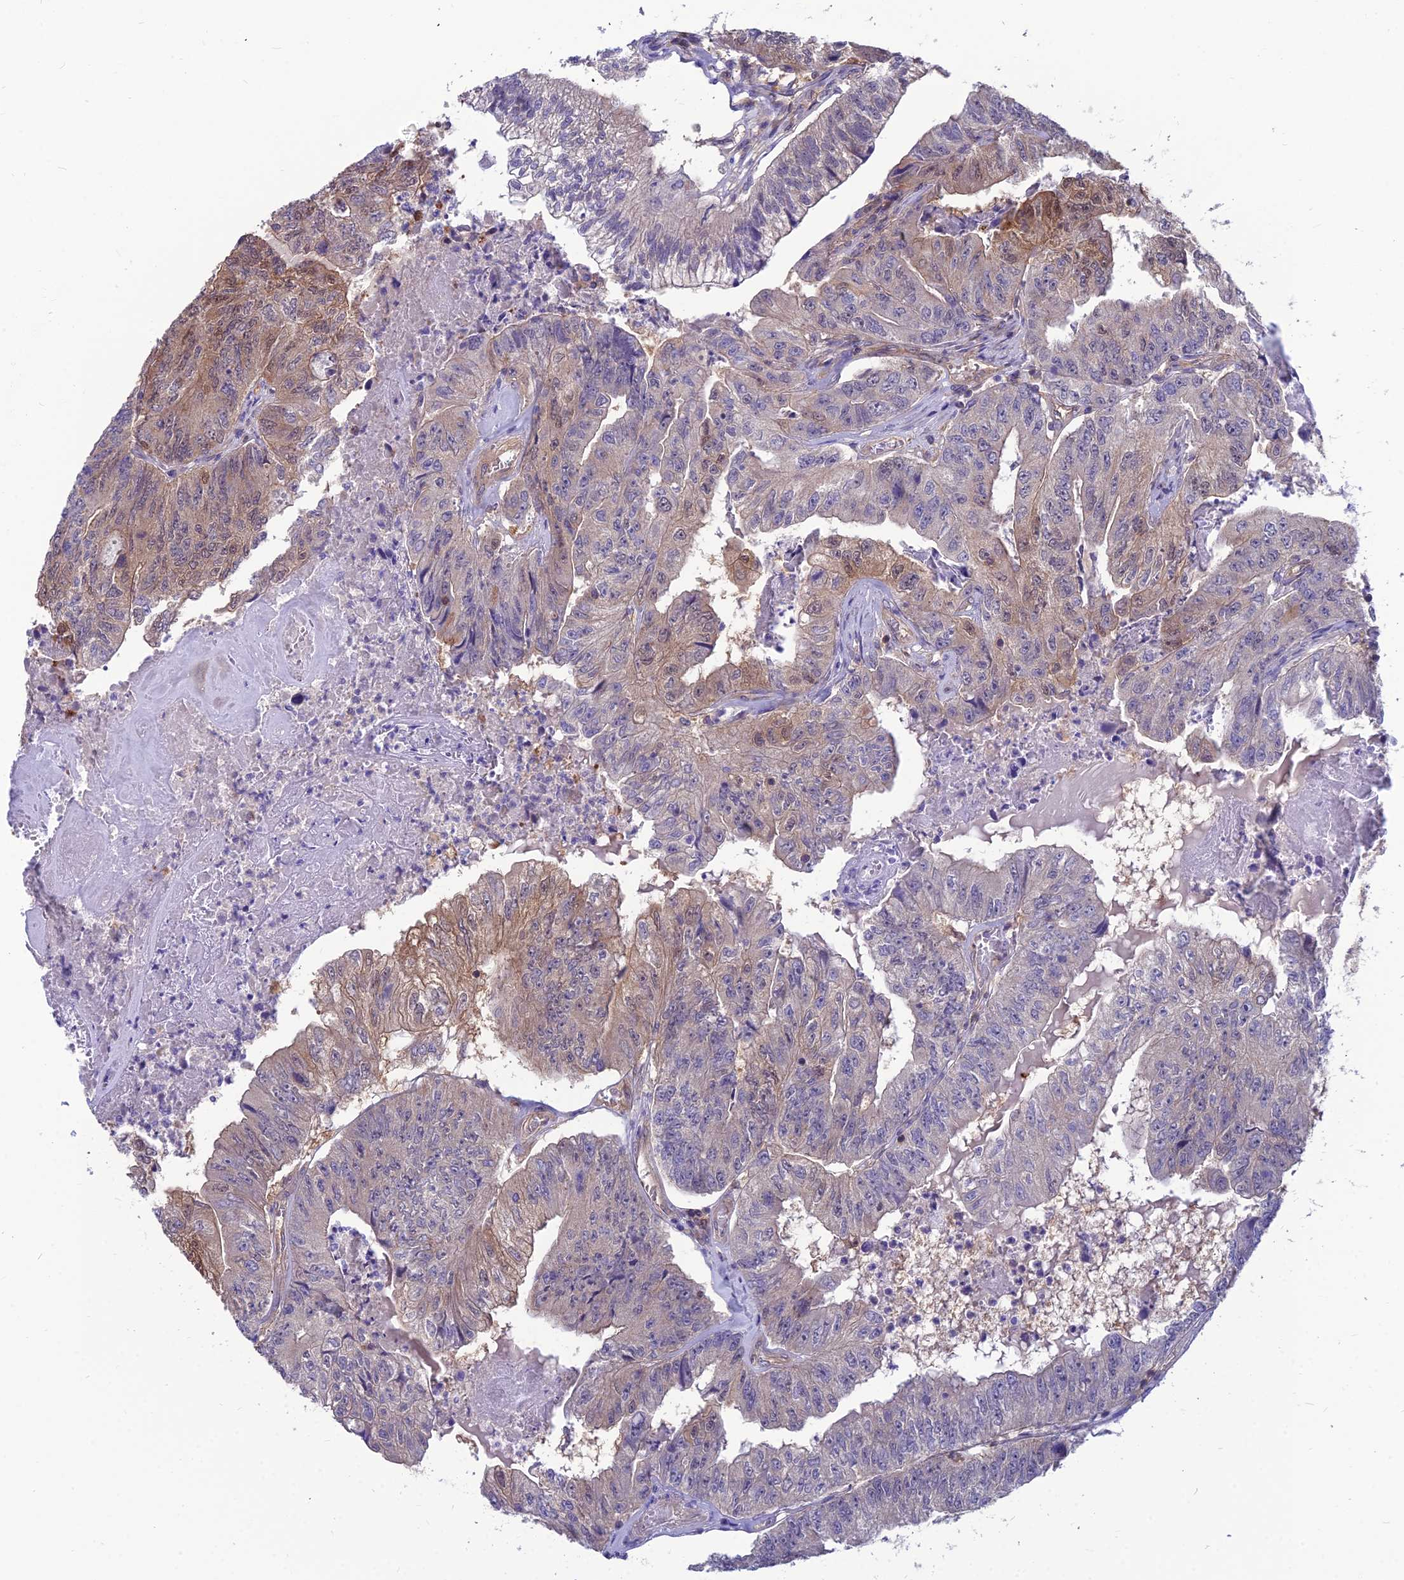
{"staining": {"intensity": "moderate", "quantity": "<25%", "location": "cytoplasmic/membranous"}, "tissue": "colorectal cancer", "cell_type": "Tumor cells", "image_type": "cancer", "snomed": [{"axis": "morphology", "description": "Adenocarcinoma, NOS"}, {"axis": "topography", "description": "Colon"}], "caption": "DAB (3,3'-diaminobenzidine) immunohistochemical staining of human colorectal cancer shows moderate cytoplasmic/membranous protein positivity in approximately <25% of tumor cells. The staining is performed using DAB brown chromogen to label protein expression. The nuclei are counter-stained blue using hematoxylin.", "gene": "MVD", "patient": {"sex": "female", "age": 67}}